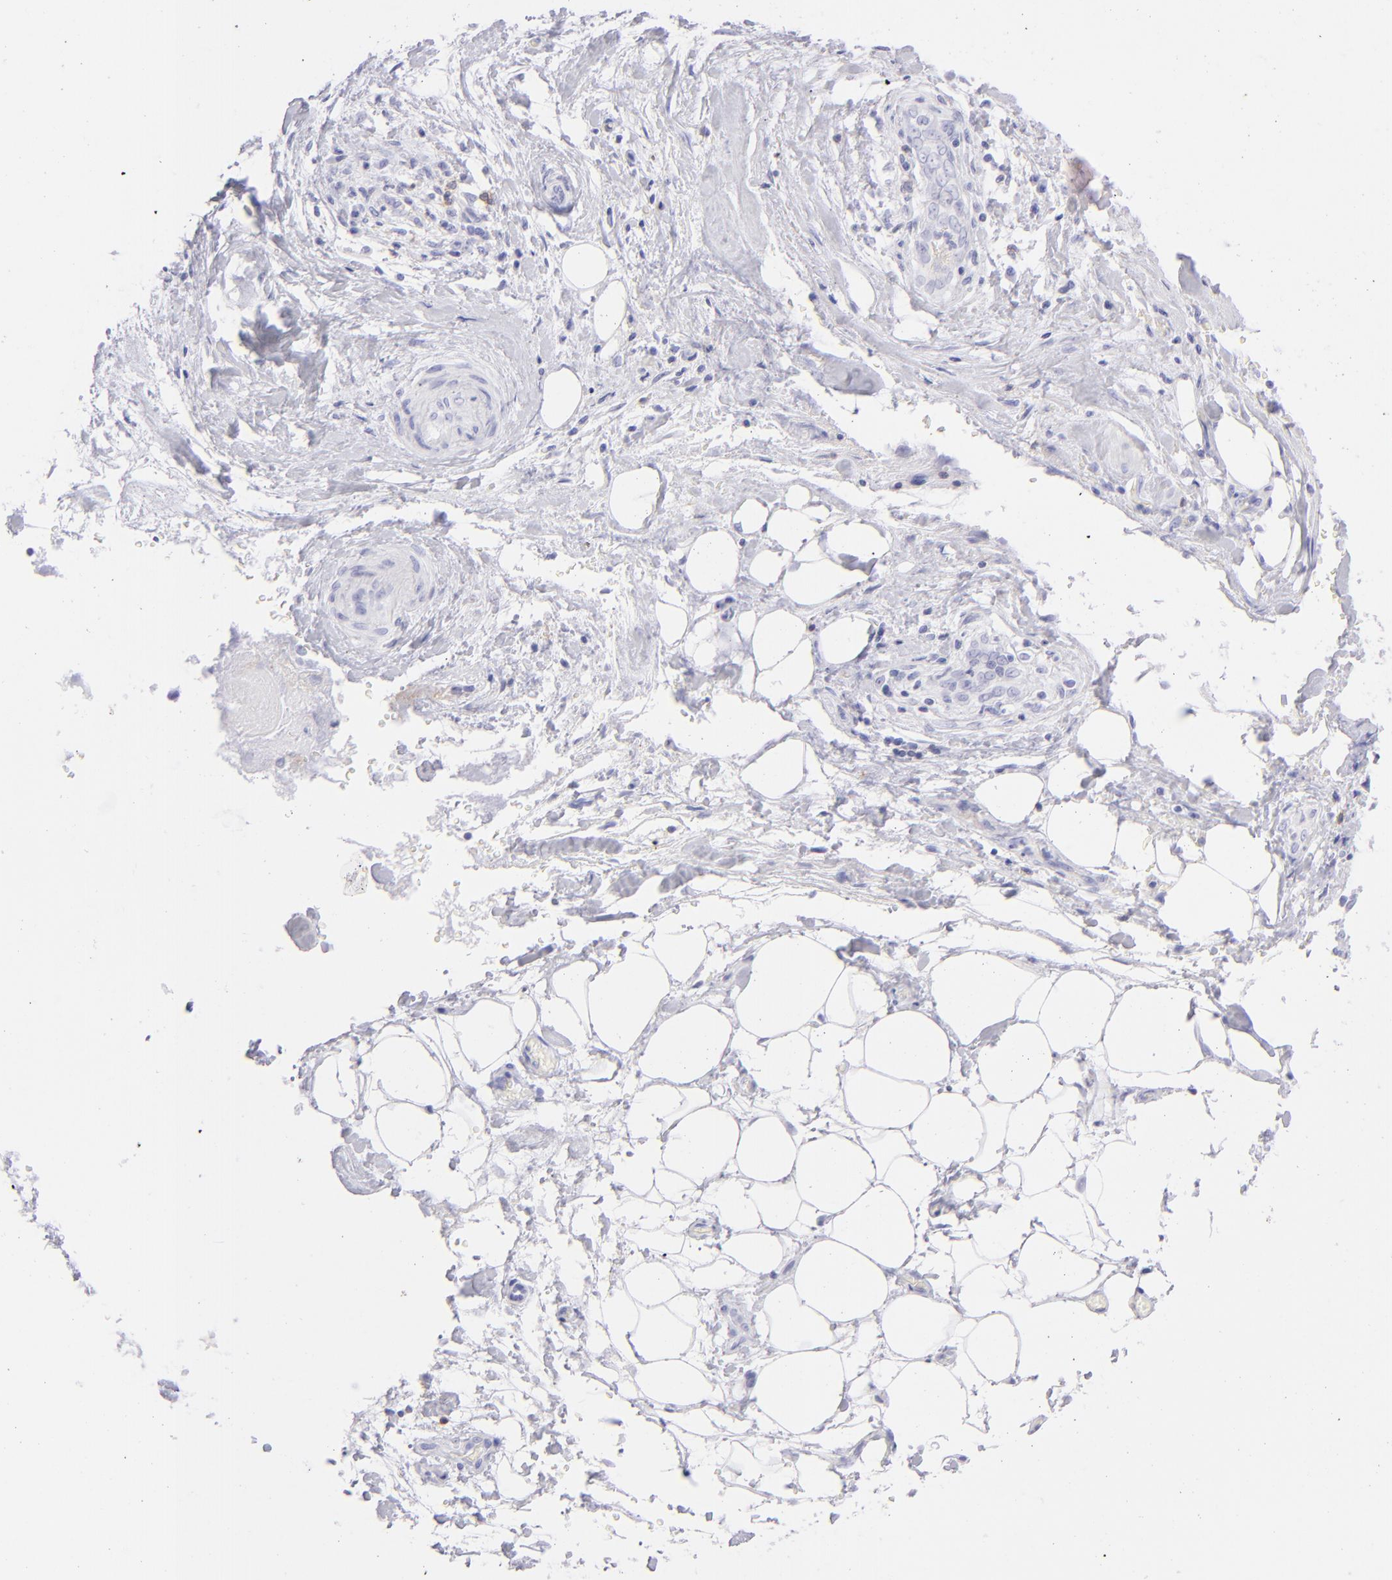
{"staining": {"intensity": "negative", "quantity": "none", "location": "none"}, "tissue": "liver cancer", "cell_type": "Tumor cells", "image_type": "cancer", "snomed": [{"axis": "morphology", "description": "Cholangiocarcinoma"}, {"axis": "topography", "description": "Liver"}], "caption": "Immunohistochemistry image of human liver cholangiocarcinoma stained for a protein (brown), which demonstrates no positivity in tumor cells.", "gene": "CD69", "patient": {"sex": "male", "age": 58}}